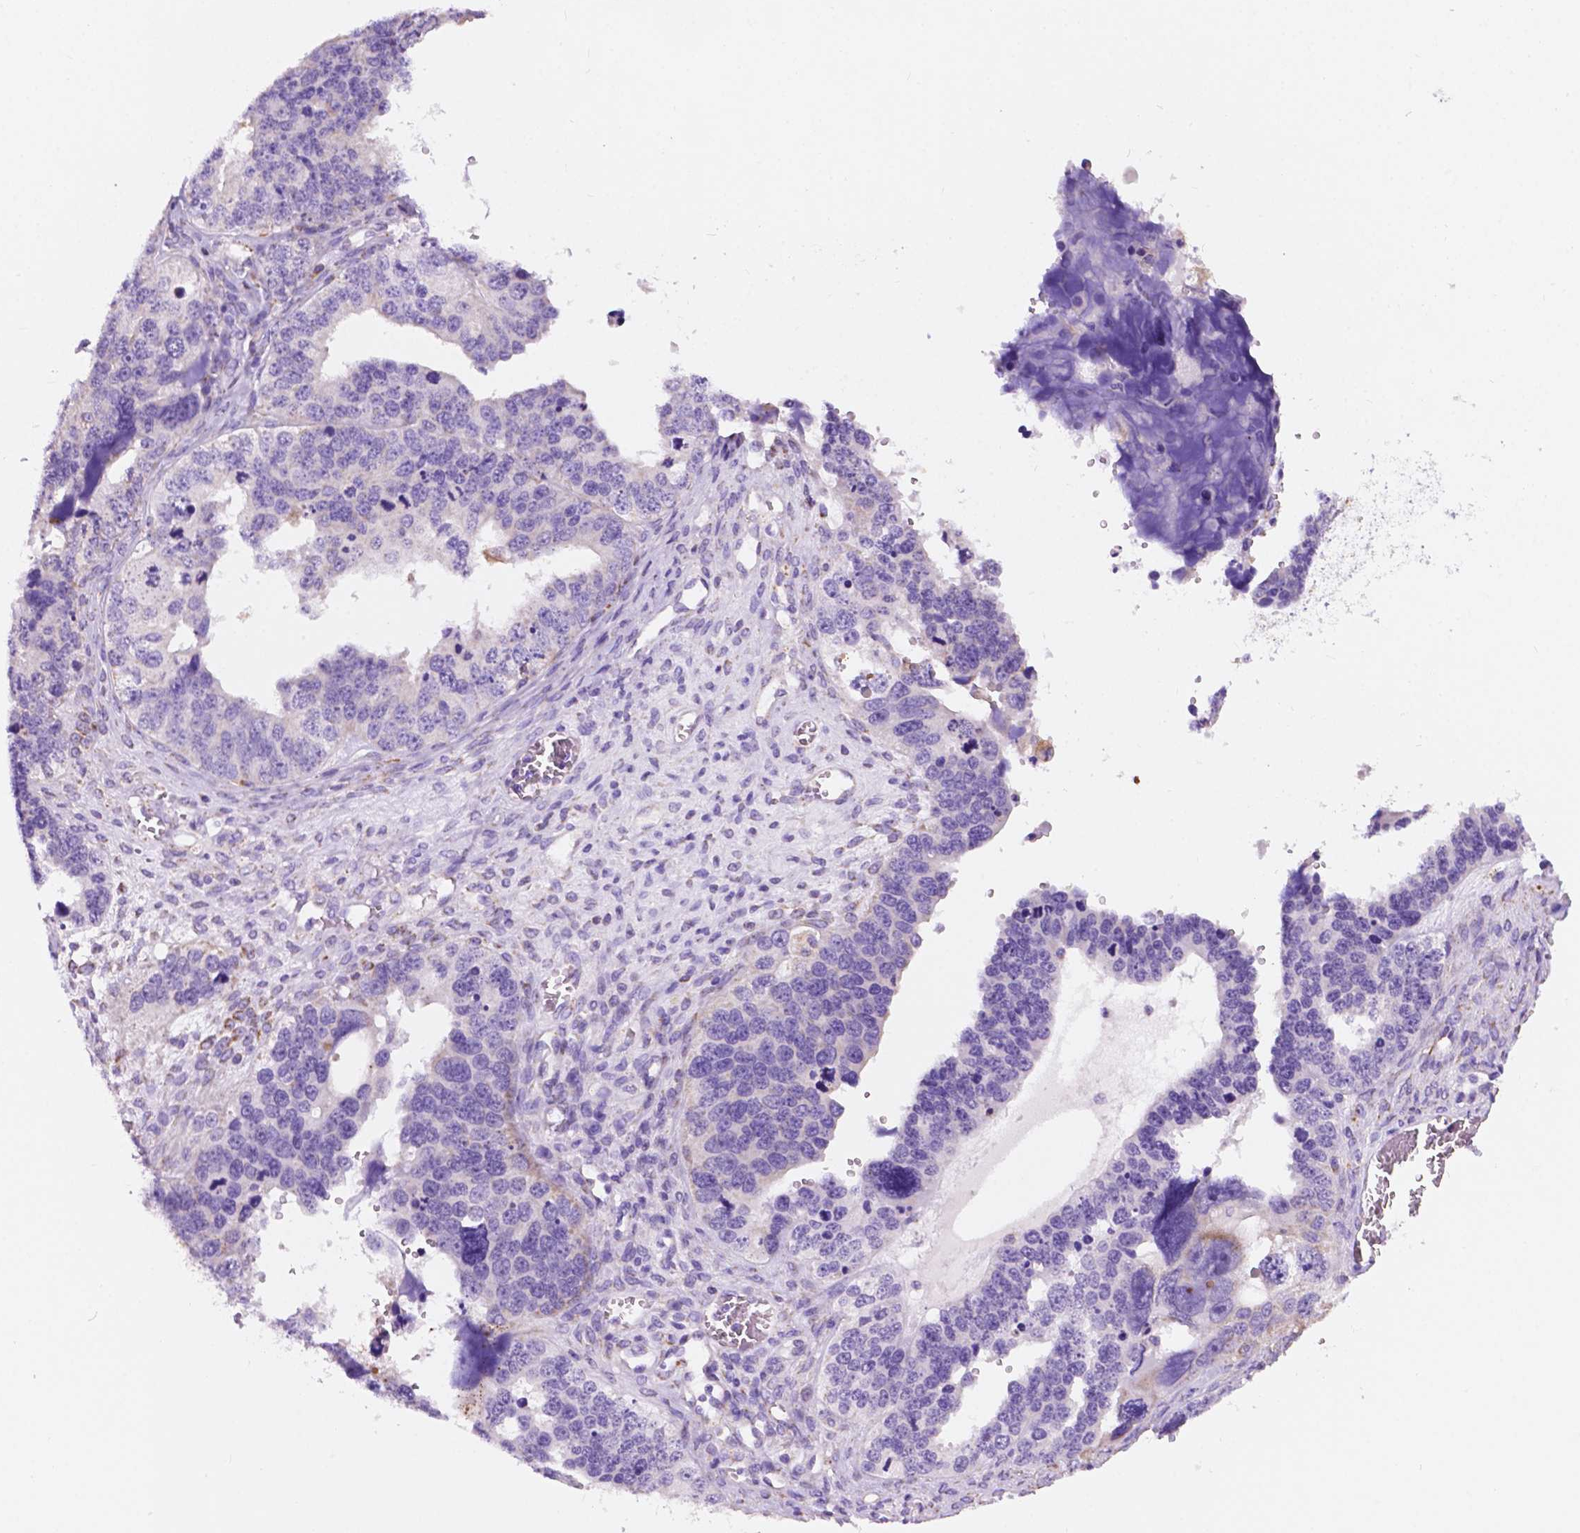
{"staining": {"intensity": "negative", "quantity": "none", "location": "none"}, "tissue": "ovarian cancer", "cell_type": "Tumor cells", "image_type": "cancer", "snomed": [{"axis": "morphology", "description": "Cystadenocarcinoma, serous, NOS"}, {"axis": "topography", "description": "Ovary"}], "caption": "An immunohistochemistry histopathology image of ovarian cancer is shown. There is no staining in tumor cells of ovarian cancer.", "gene": "TRPV5", "patient": {"sex": "female", "age": 76}}